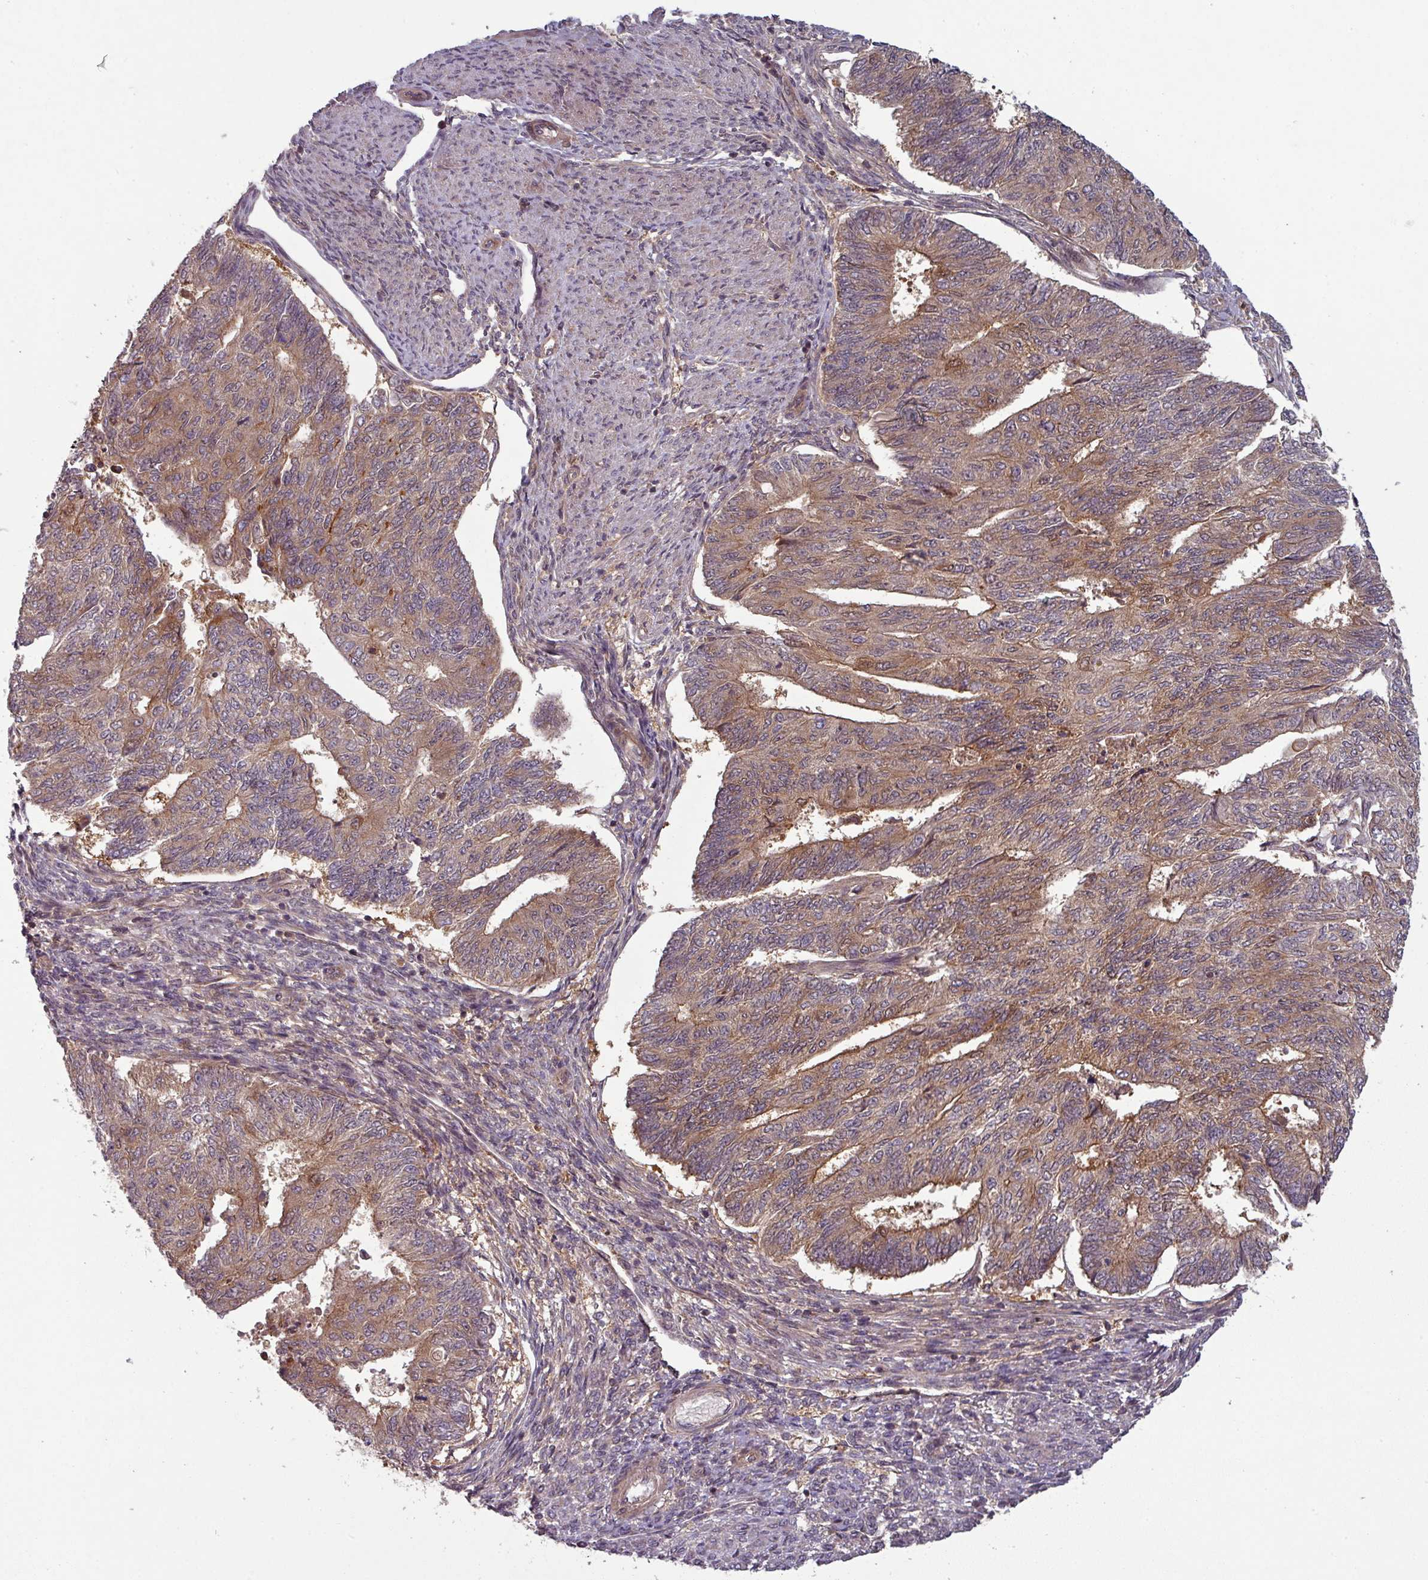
{"staining": {"intensity": "moderate", "quantity": ">75%", "location": "cytoplasmic/membranous"}, "tissue": "endometrial cancer", "cell_type": "Tumor cells", "image_type": "cancer", "snomed": [{"axis": "morphology", "description": "Adenocarcinoma, NOS"}, {"axis": "topography", "description": "Endometrium"}], "caption": "Endometrial cancer (adenocarcinoma) stained with a brown dye shows moderate cytoplasmic/membranous positive expression in approximately >75% of tumor cells.", "gene": "GSKIP", "patient": {"sex": "female", "age": 32}}